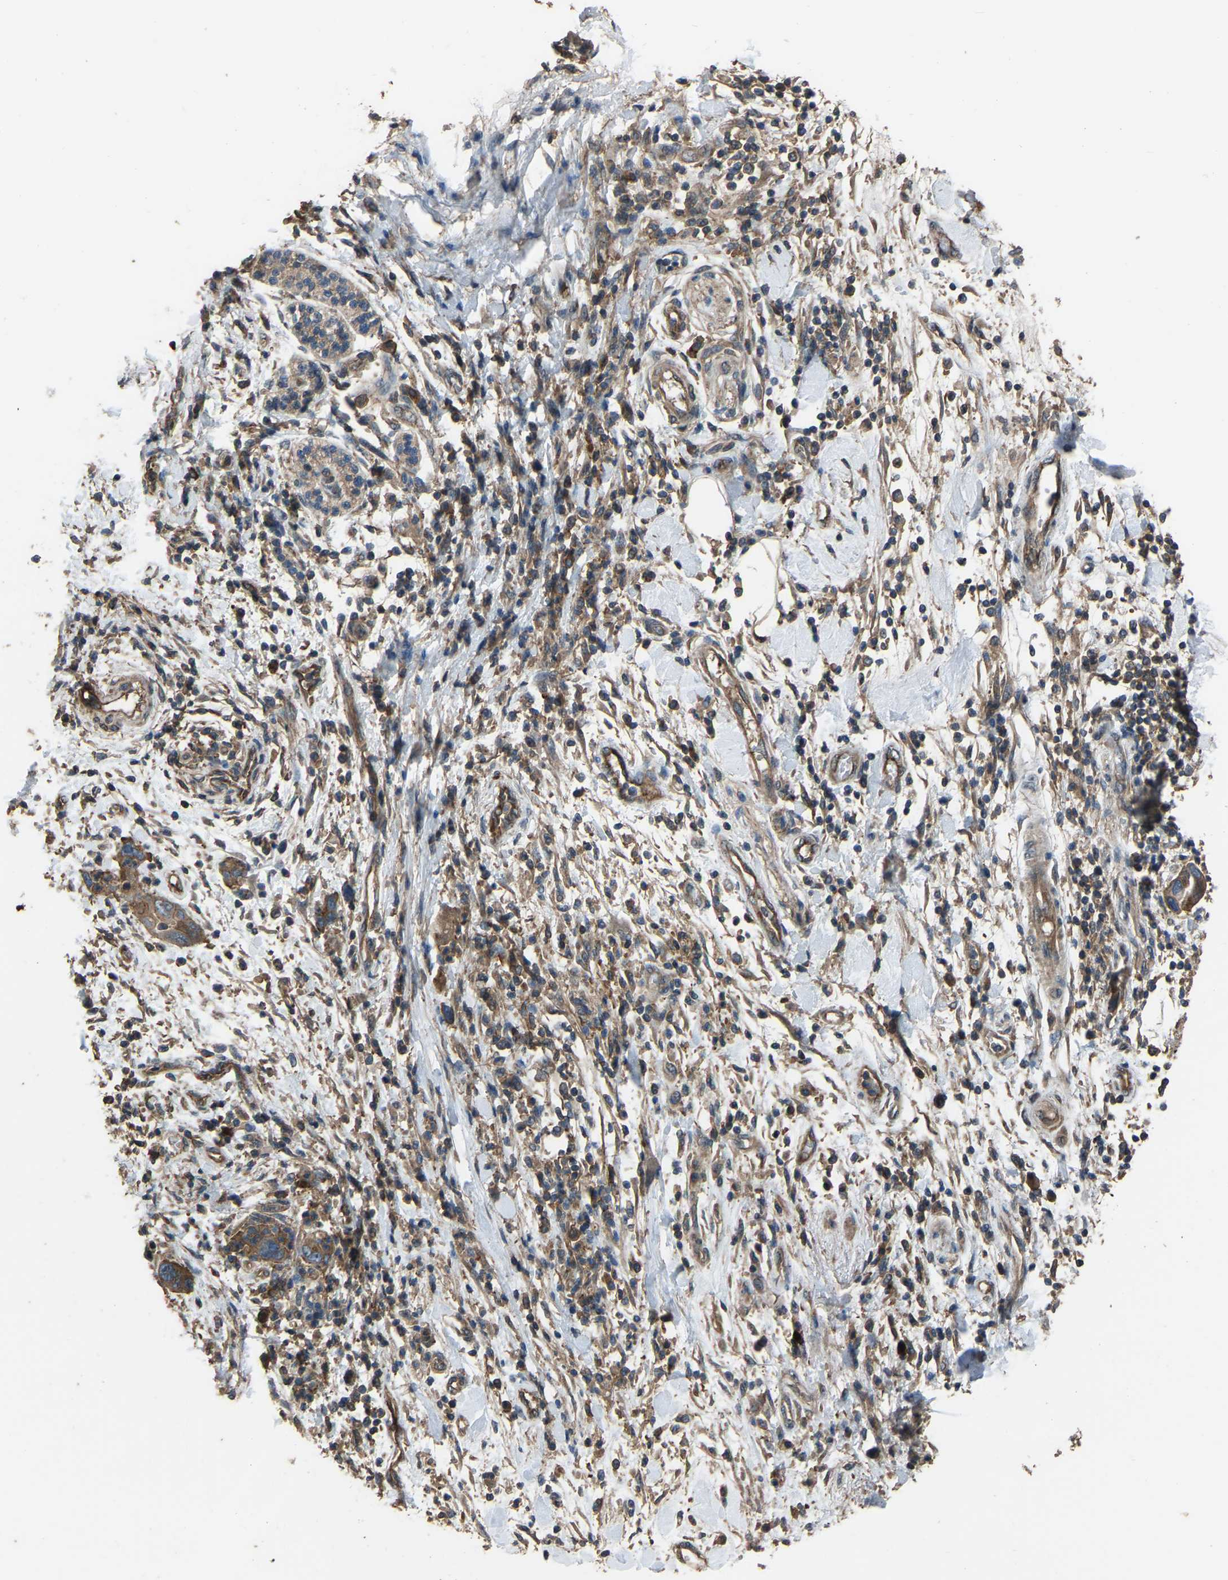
{"staining": {"intensity": "moderate", "quantity": ">75%", "location": "cytoplasmic/membranous"}, "tissue": "pancreatic cancer", "cell_type": "Tumor cells", "image_type": "cancer", "snomed": [{"axis": "morphology", "description": "Normal tissue, NOS"}, {"axis": "morphology", "description": "Adenocarcinoma, NOS"}, {"axis": "topography", "description": "Pancreas"}], "caption": "The image shows immunohistochemical staining of adenocarcinoma (pancreatic). There is moderate cytoplasmic/membranous expression is appreciated in approximately >75% of tumor cells.", "gene": "SLC4A2", "patient": {"sex": "female", "age": 71}}